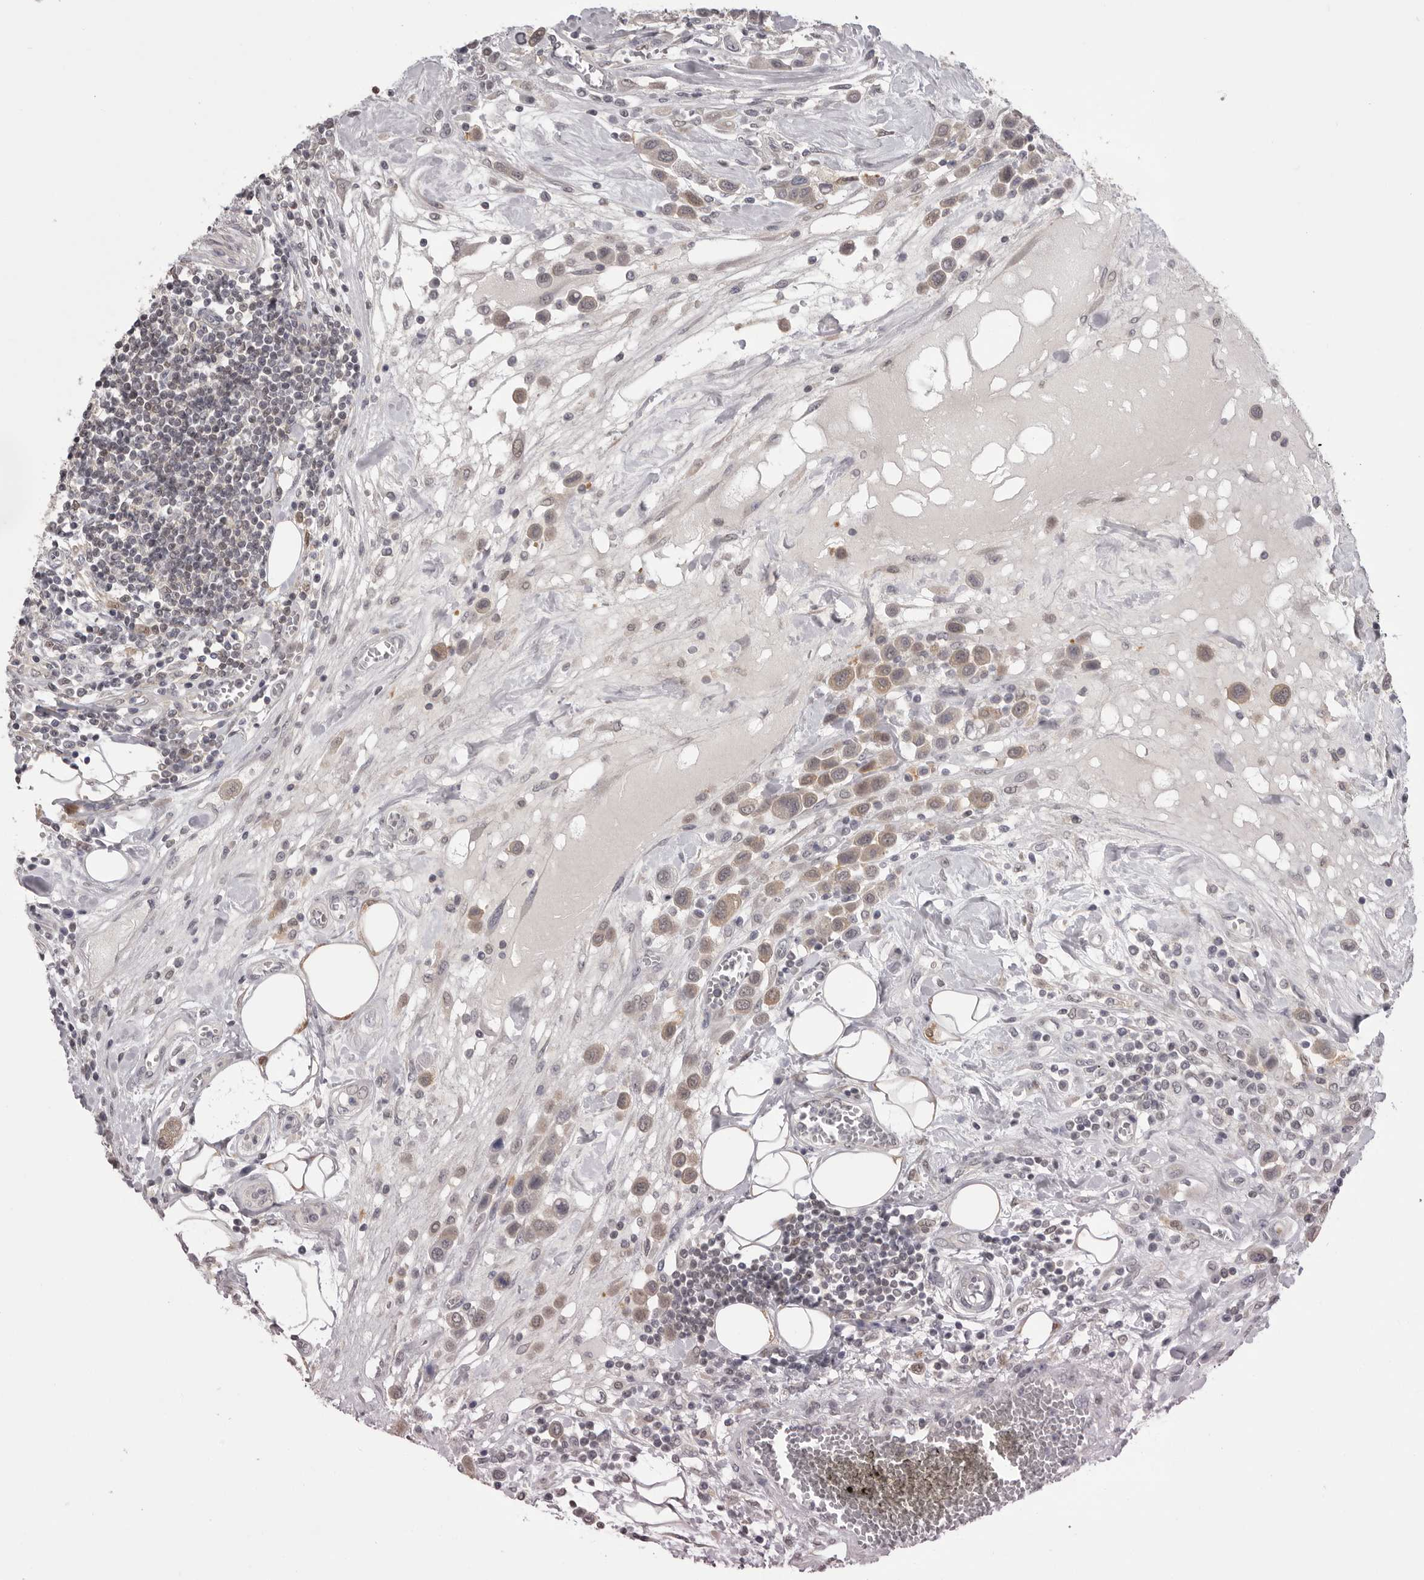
{"staining": {"intensity": "weak", "quantity": ">75%", "location": "cytoplasmic/membranous"}, "tissue": "urothelial cancer", "cell_type": "Tumor cells", "image_type": "cancer", "snomed": [{"axis": "morphology", "description": "Urothelial carcinoma, High grade"}, {"axis": "topography", "description": "Urinary bladder"}], "caption": "Immunohistochemical staining of urothelial cancer demonstrates weak cytoplasmic/membranous protein staining in approximately >75% of tumor cells.", "gene": "MDH1", "patient": {"sex": "male", "age": 50}}